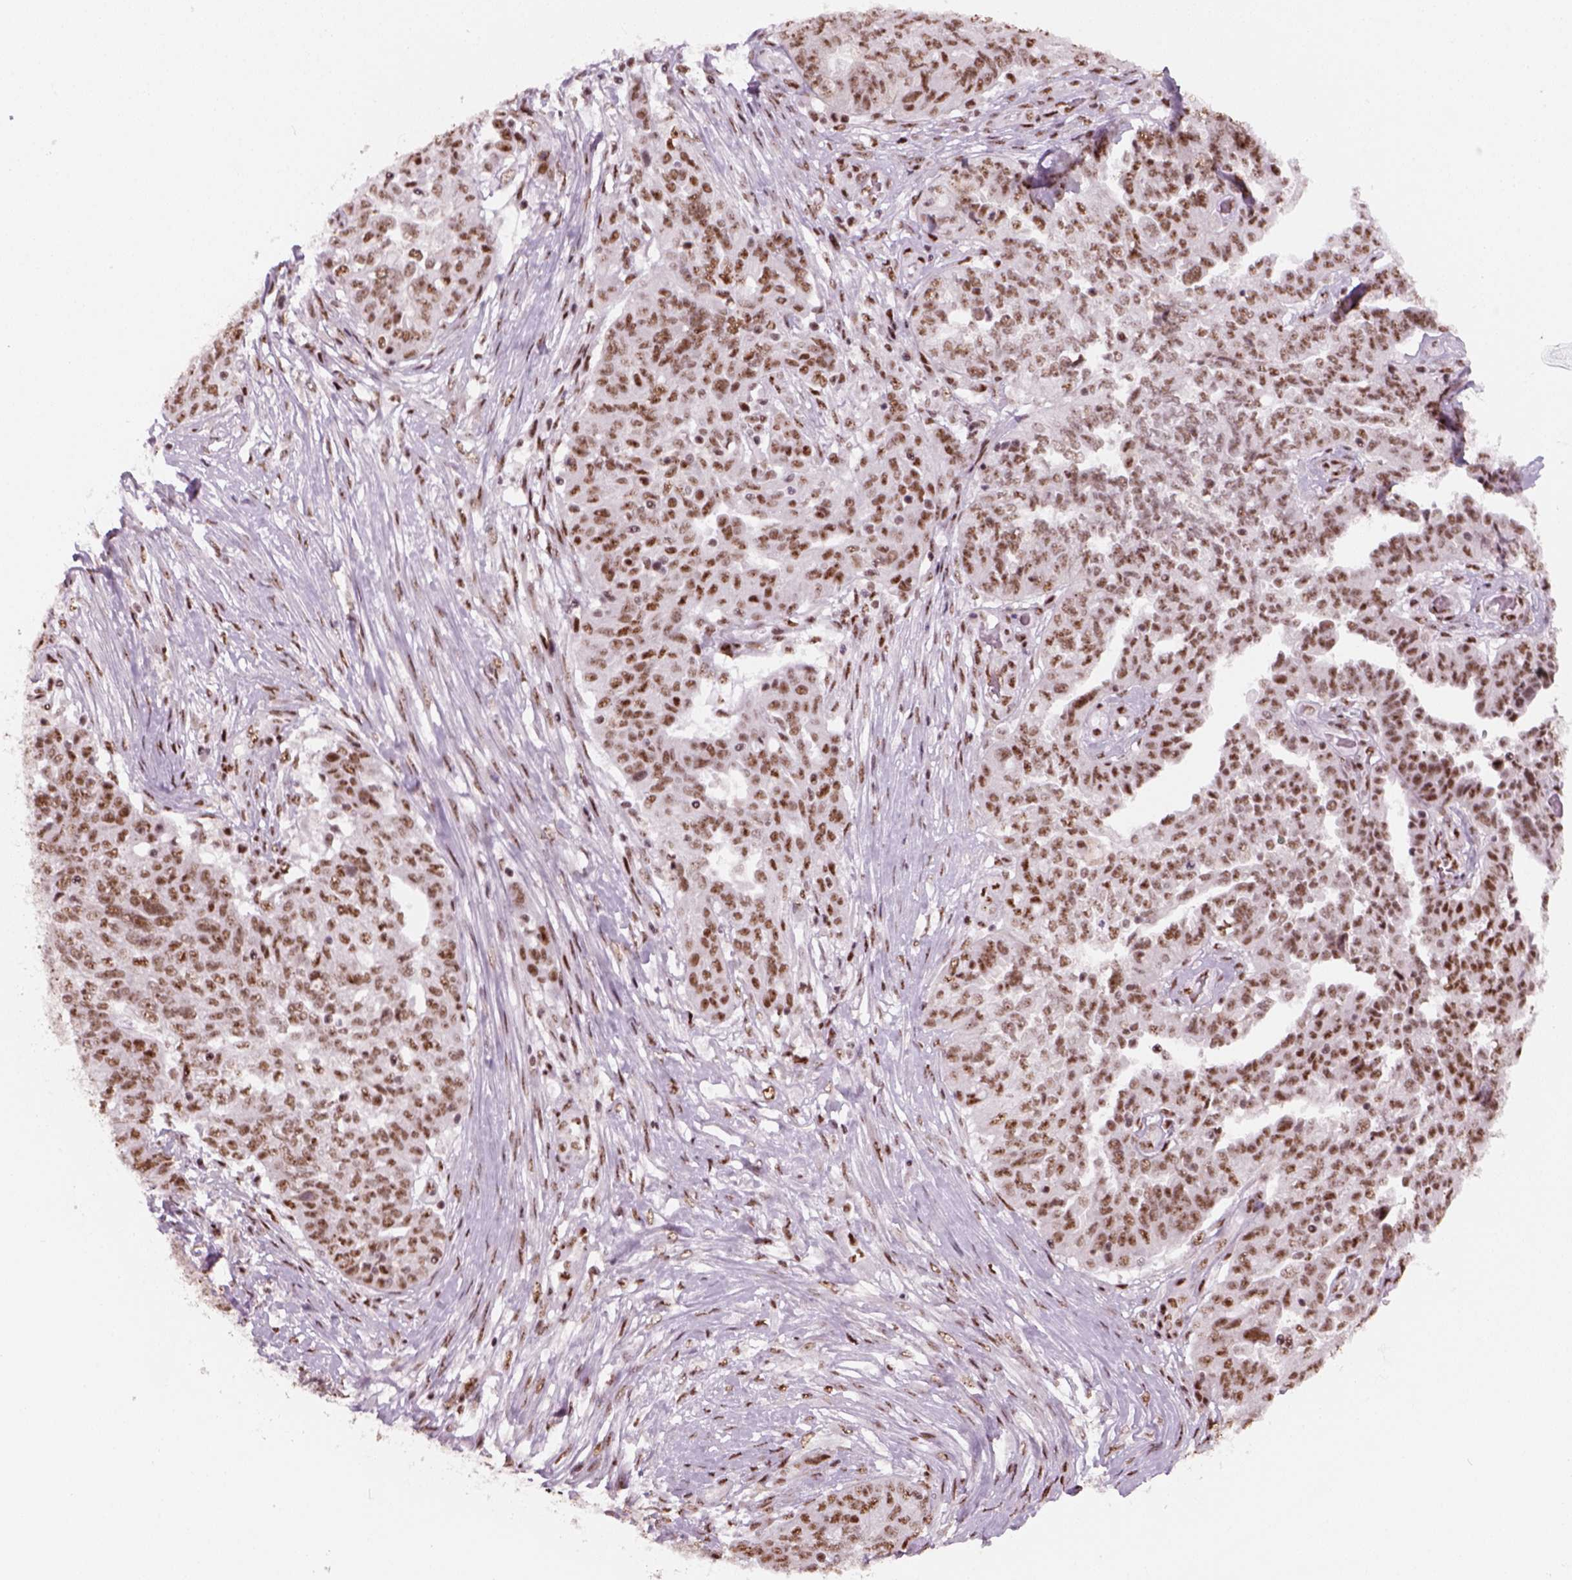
{"staining": {"intensity": "moderate", "quantity": ">75%", "location": "nuclear"}, "tissue": "ovarian cancer", "cell_type": "Tumor cells", "image_type": "cancer", "snomed": [{"axis": "morphology", "description": "Cystadenocarcinoma, serous, NOS"}, {"axis": "topography", "description": "Ovary"}], "caption": "There is medium levels of moderate nuclear positivity in tumor cells of ovarian cancer (serous cystadenocarcinoma), as demonstrated by immunohistochemical staining (brown color).", "gene": "GTF2F1", "patient": {"sex": "female", "age": 67}}